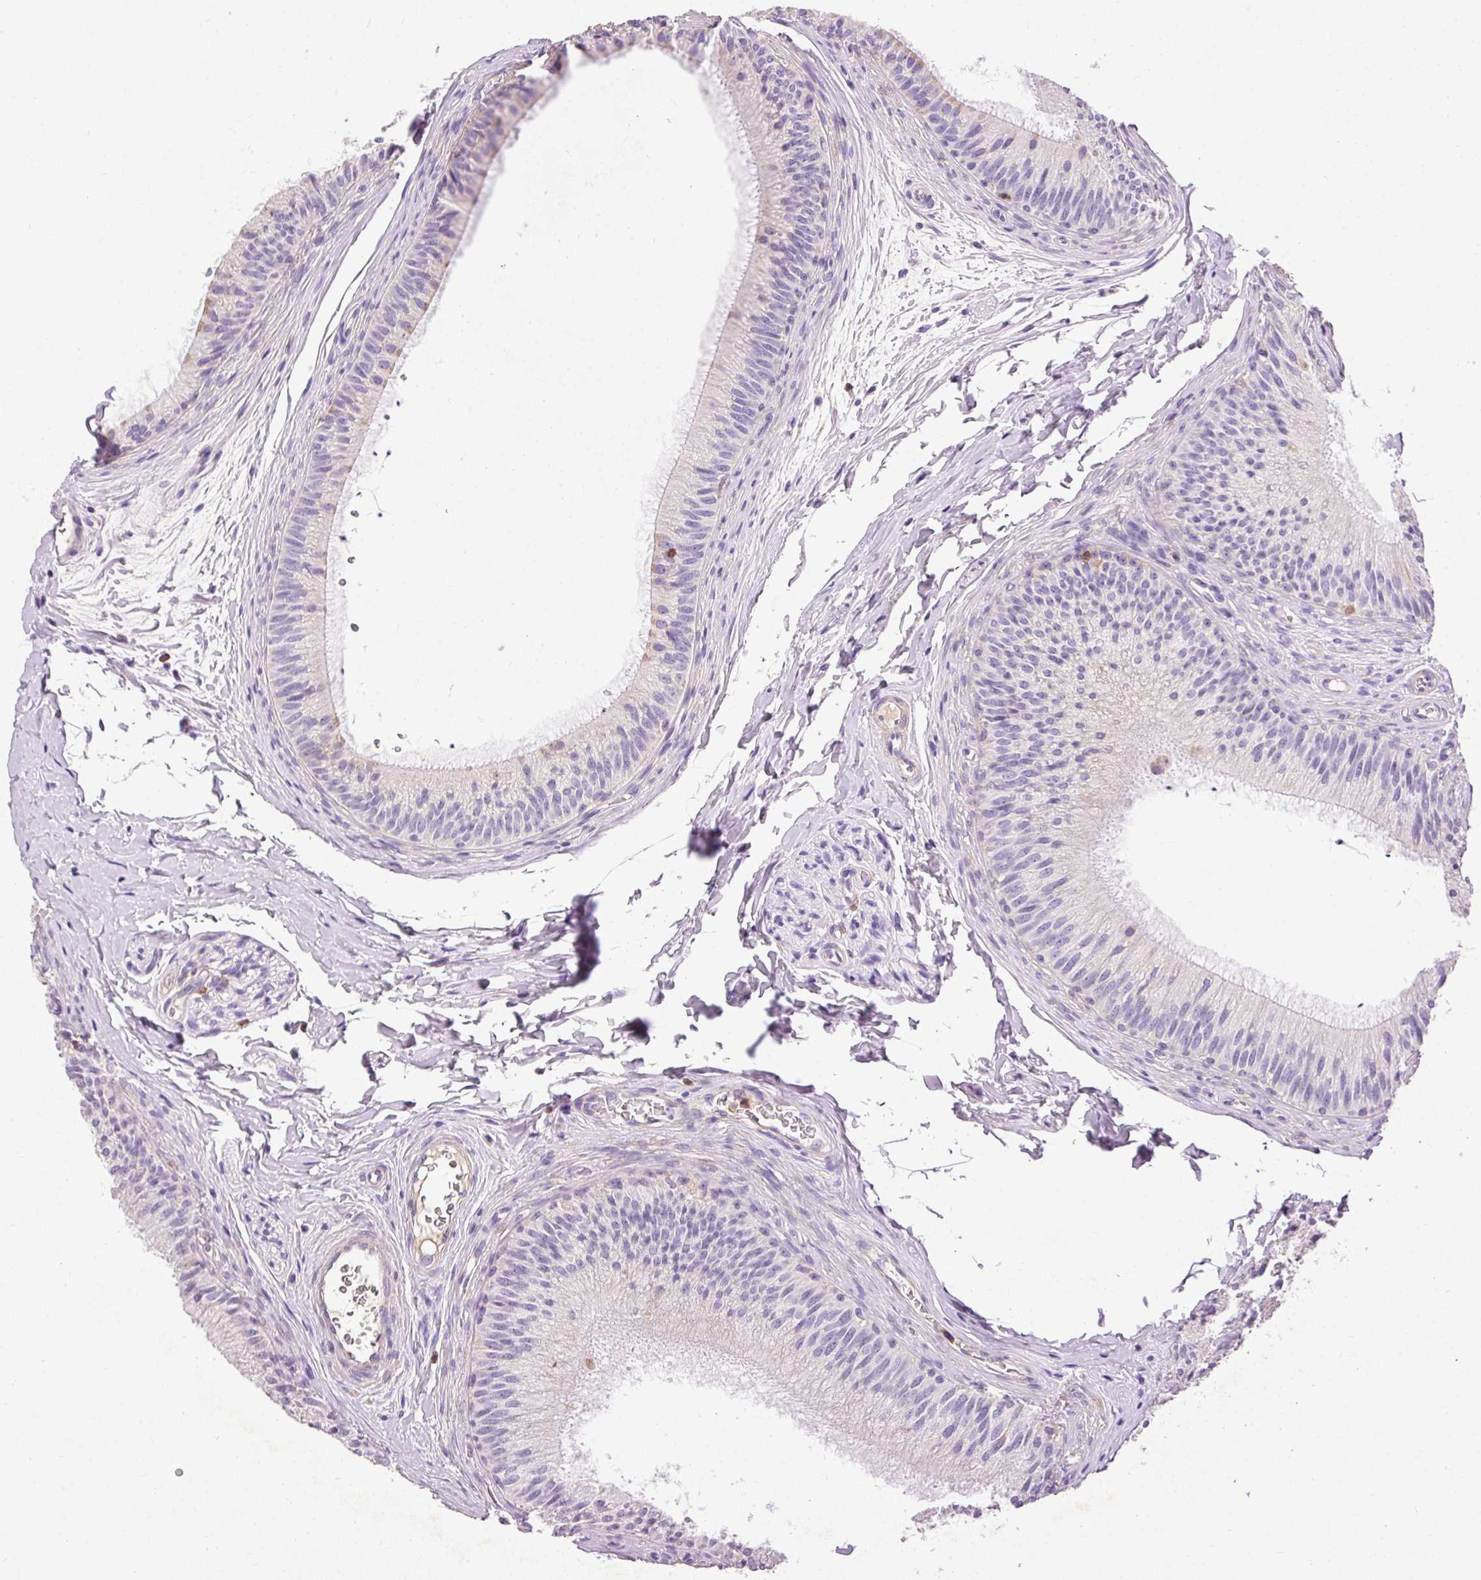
{"staining": {"intensity": "weak", "quantity": "<25%", "location": "cytoplasmic/membranous"}, "tissue": "epididymis", "cell_type": "Glandular cells", "image_type": "normal", "snomed": [{"axis": "morphology", "description": "Normal tissue, NOS"}, {"axis": "topography", "description": "Epididymis"}], "caption": "Human epididymis stained for a protein using immunohistochemistry (IHC) reveals no expression in glandular cells.", "gene": "IMMT", "patient": {"sex": "male", "age": 24}}